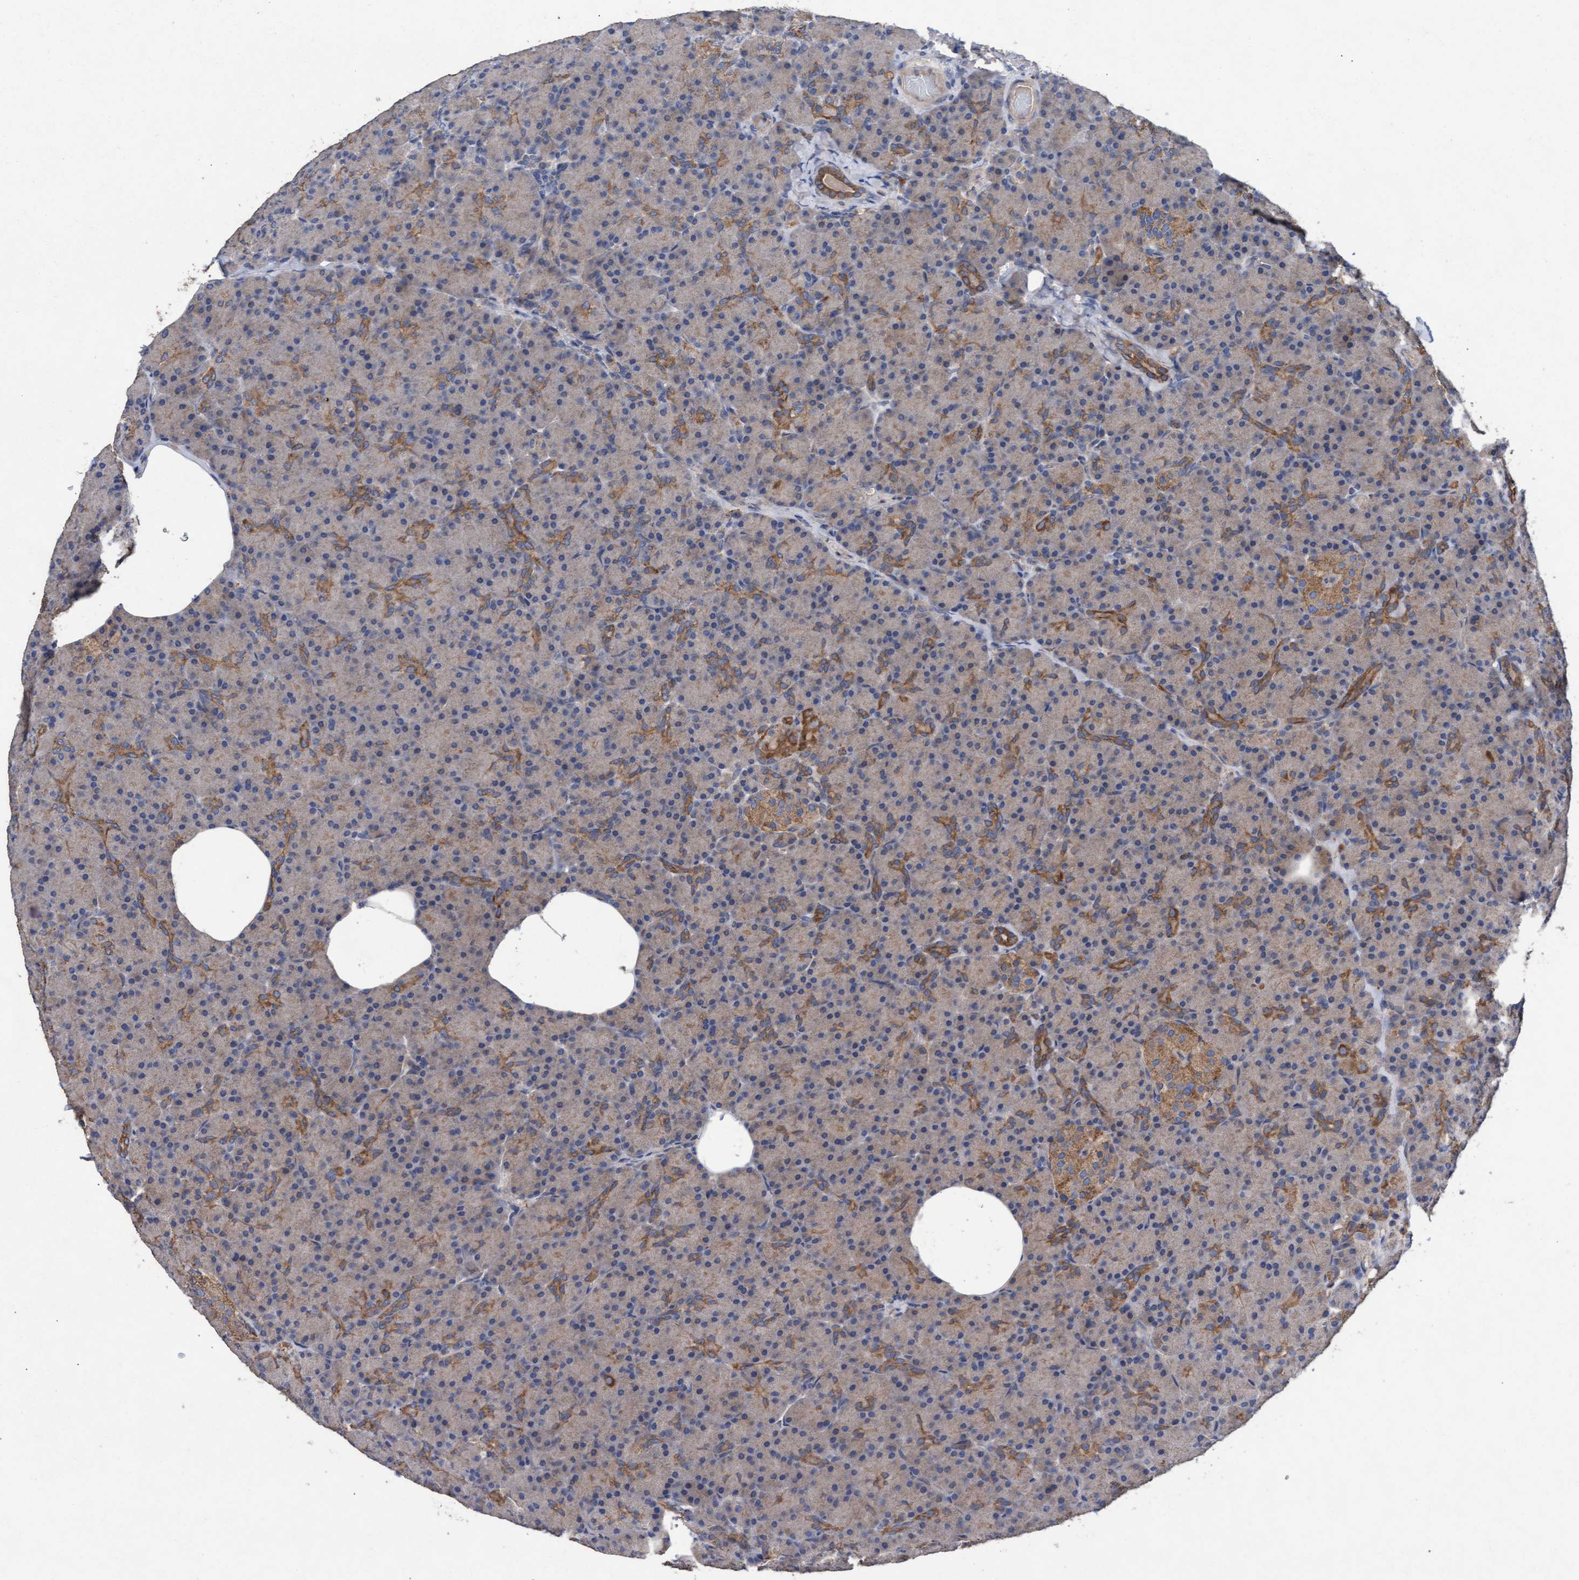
{"staining": {"intensity": "moderate", "quantity": "25%-75%", "location": "cytoplasmic/membranous"}, "tissue": "pancreas", "cell_type": "Exocrine glandular cells", "image_type": "normal", "snomed": [{"axis": "morphology", "description": "Normal tissue, NOS"}, {"axis": "topography", "description": "Pancreas"}], "caption": "Approximately 25%-75% of exocrine glandular cells in benign human pancreas display moderate cytoplasmic/membranous protein staining as visualized by brown immunohistochemical staining.", "gene": "MRPL38", "patient": {"sex": "female", "age": 43}}